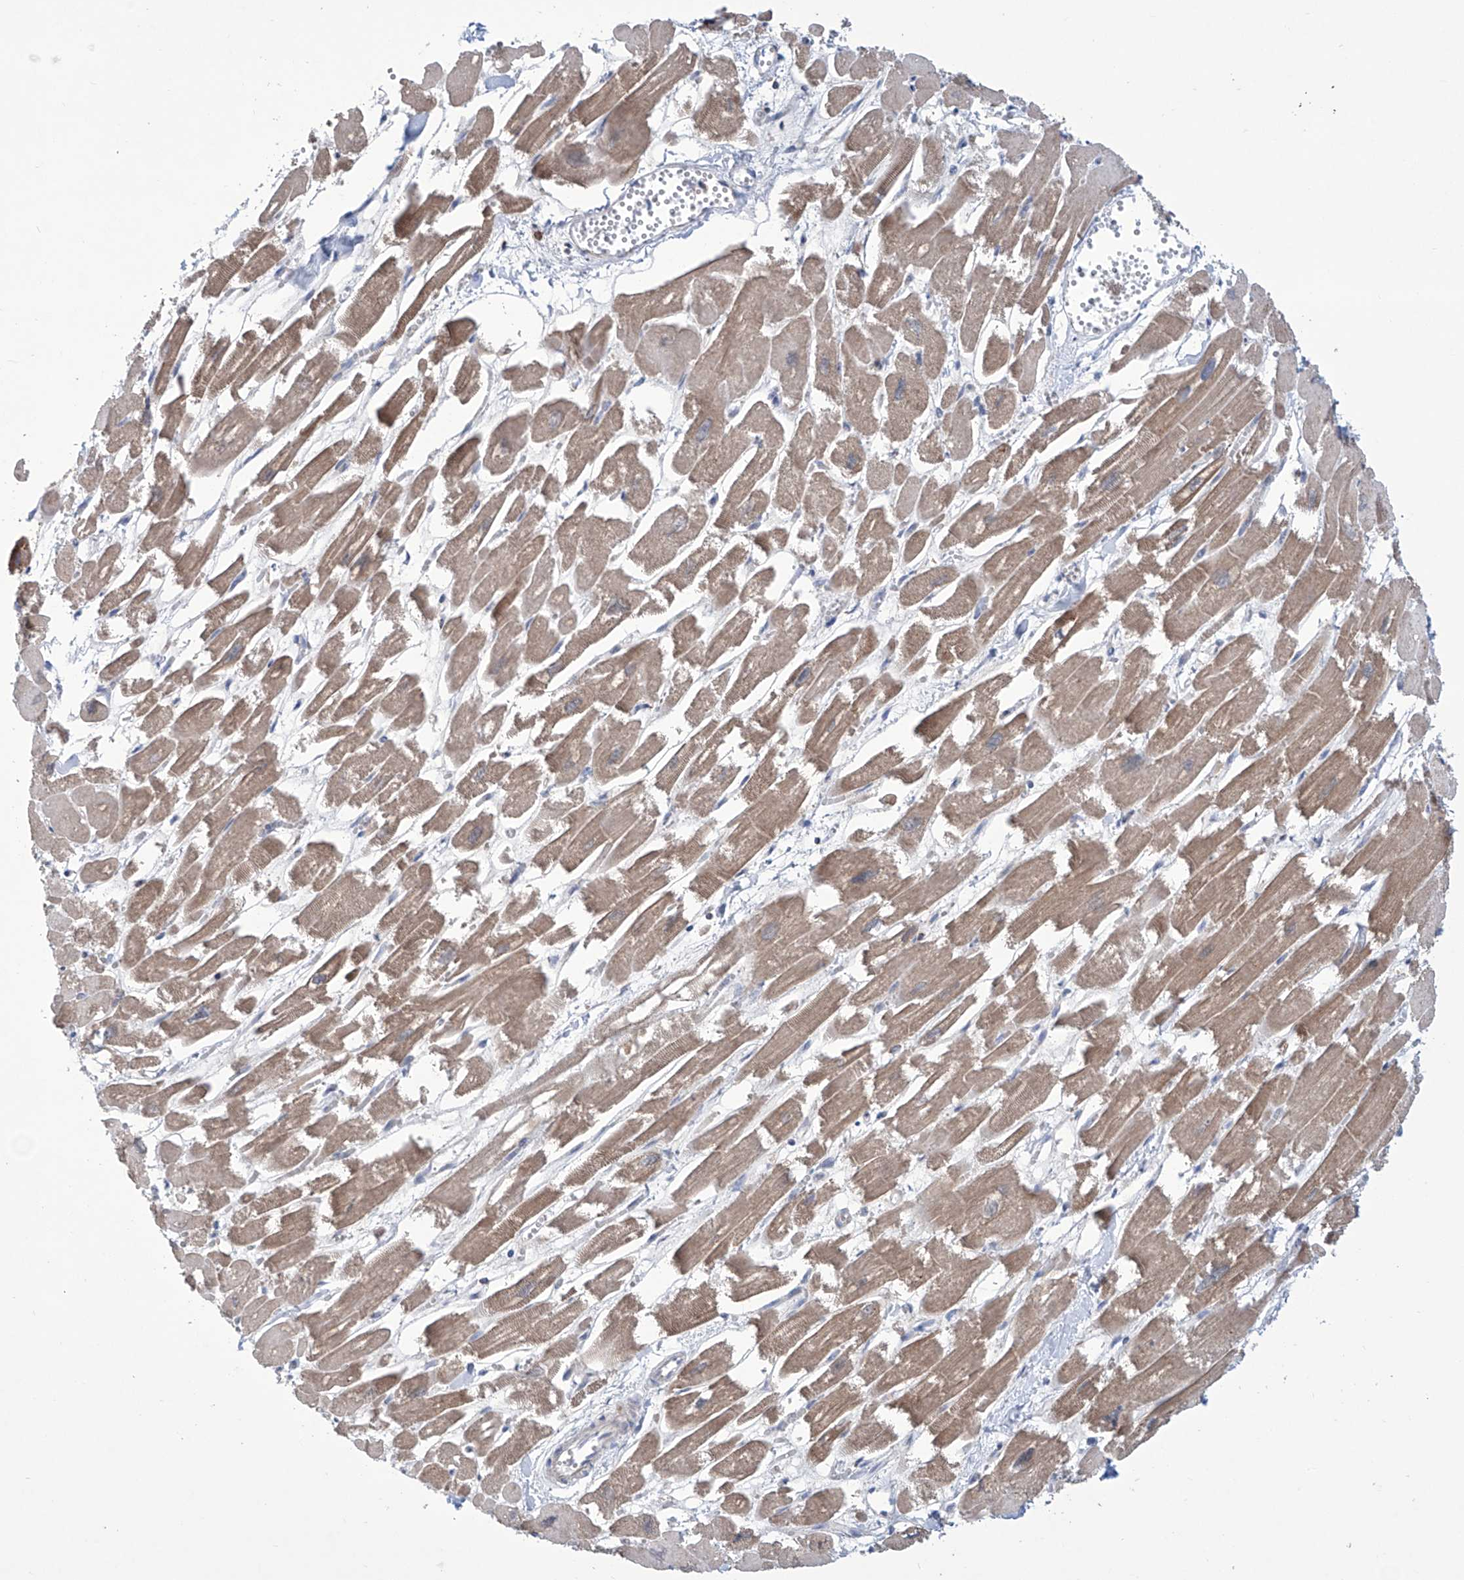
{"staining": {"intensity": "weak", "quantity": "25%-75%", "location": "cytoplasmic/membranous"}, "tissue": "heart muscle", "cell_type": "Cardiomyocytes", "image_type": "normal", "snomed": [{"axis": "morphology", "description": "Normal tissue, NOS"}, {"axis": "topography", "description": "Heart"}], "caption": "Brown immunohistochemical staining in benign human heart muscle demonstrates weak cytoplasmic/membranous staining in approximately 25%-75% of cardiomyocytes.", "gene": "ALDH6A1", "patient": {"sex": "male", "age": 54}}